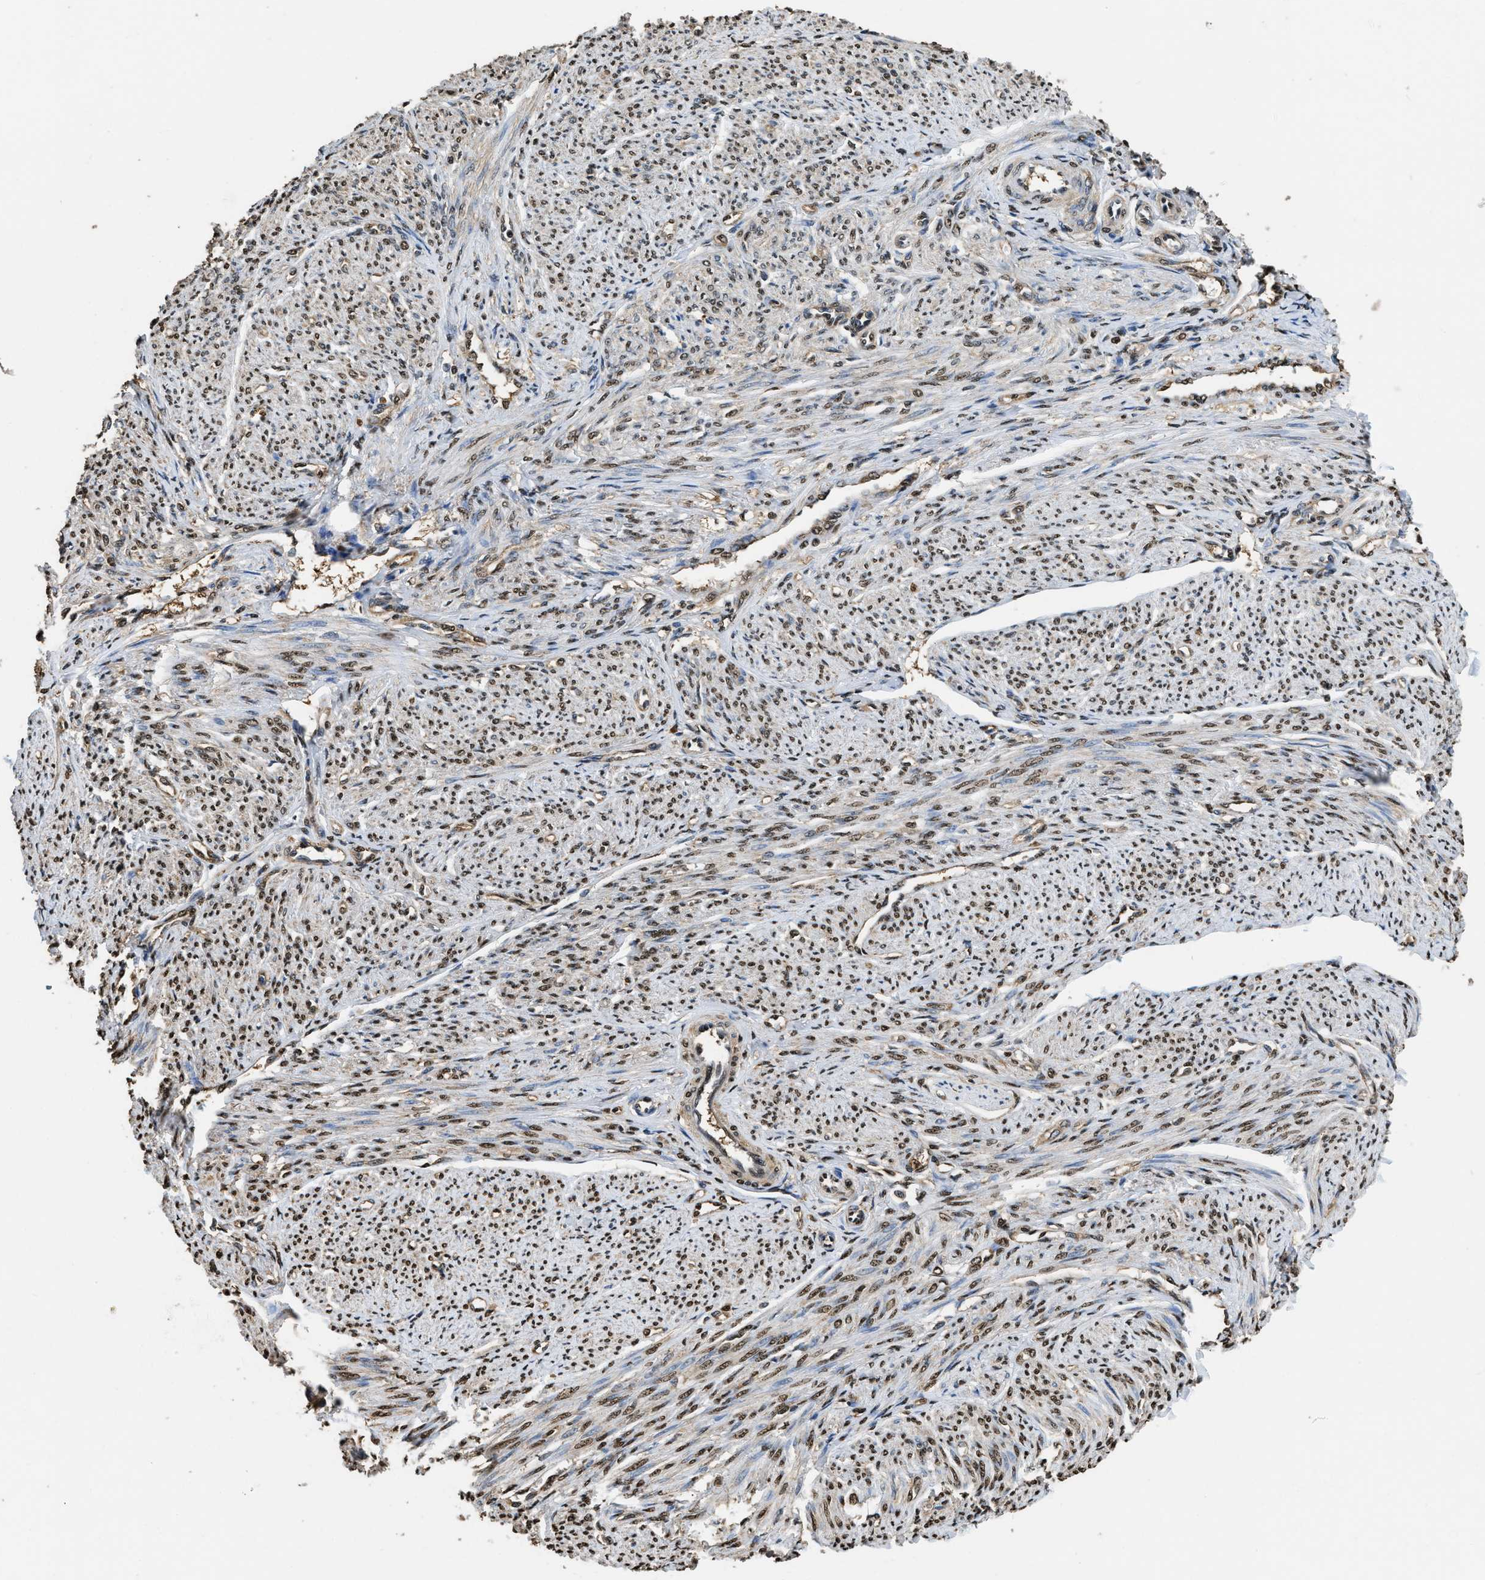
{"staining": {"intensity": "moderate", "quantity": ">75%", "location": "nuclear"}, "tissue": "smooth muscle", "cell_type": "Smooth muscle cells", "image_type": "normal", "snomed": [{"axis": "morphology", "description": "Normal tissue, NOS"}, {"axis": "topography", "description": "Smooth muscle"}], "caption": "This micrograph exhibits unremarkable smooth muscle stained with IHC to label a protein in brown. The nuclear of smooth muscle cells show moderate positivity for the protein. Nuclei are counter-stained blue.", "gene": "GAPDH", "patient": {"sex": "female", "age": 65}}